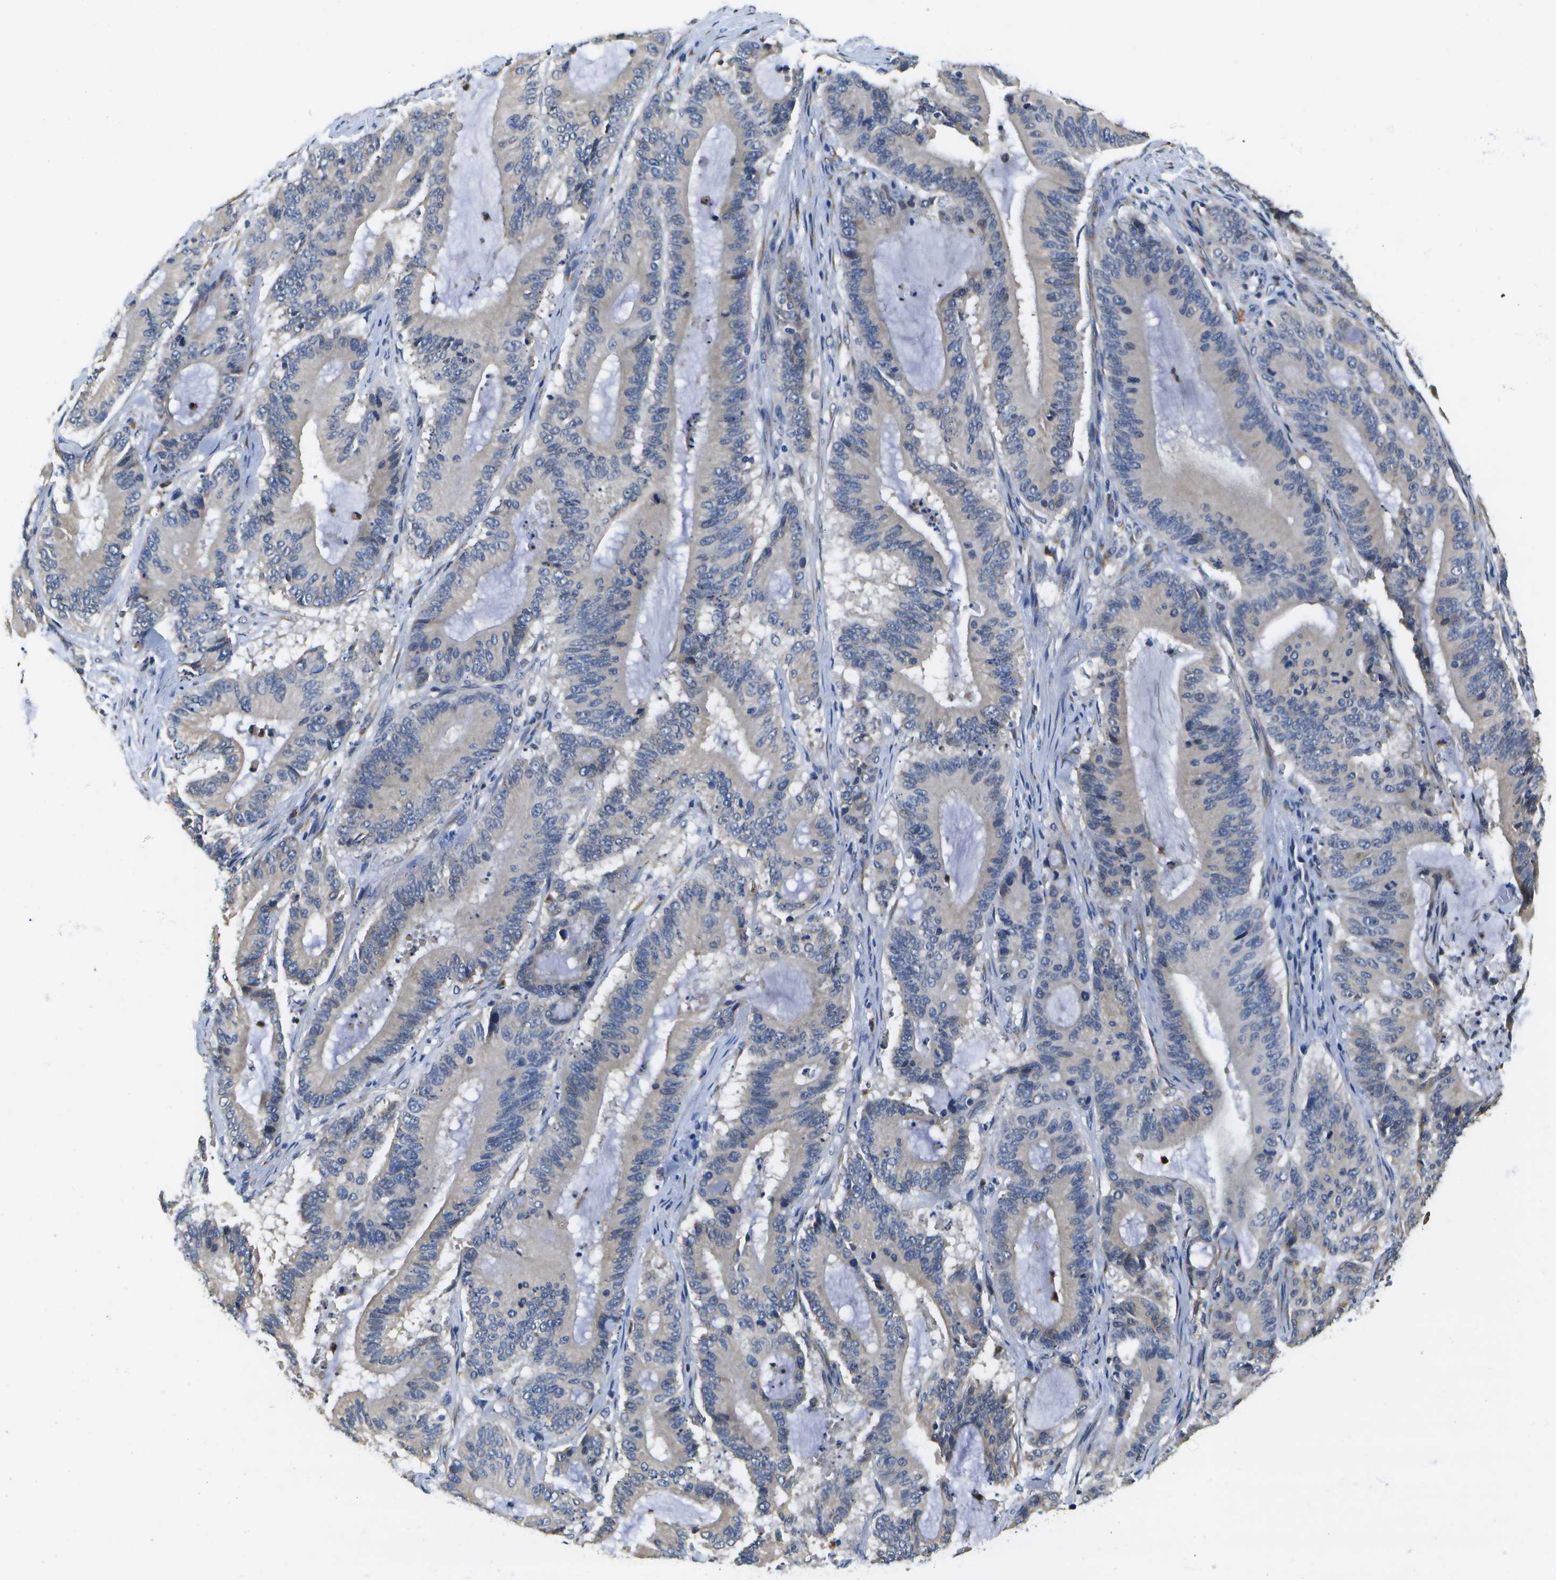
{"staining": {"intensity": "weak", "quantity": "25%-75%", "location": "cytoplasmic/membranous"}, "tissue": "liver cancer", "cell_type": "Tumor cells", "image_type": "cancer", "snomed": [{"axis": "morphology", "description": "Cholangiocarcinoma"}, {"axis": "topography", "description": "Liver"}], "caption": "Liver cancer (cholangiocarcinoma) stained with a protein marker displays weak staining in tumor cells.", "gene": "DSE", "patient": {"sex": "female", "age": 73}}